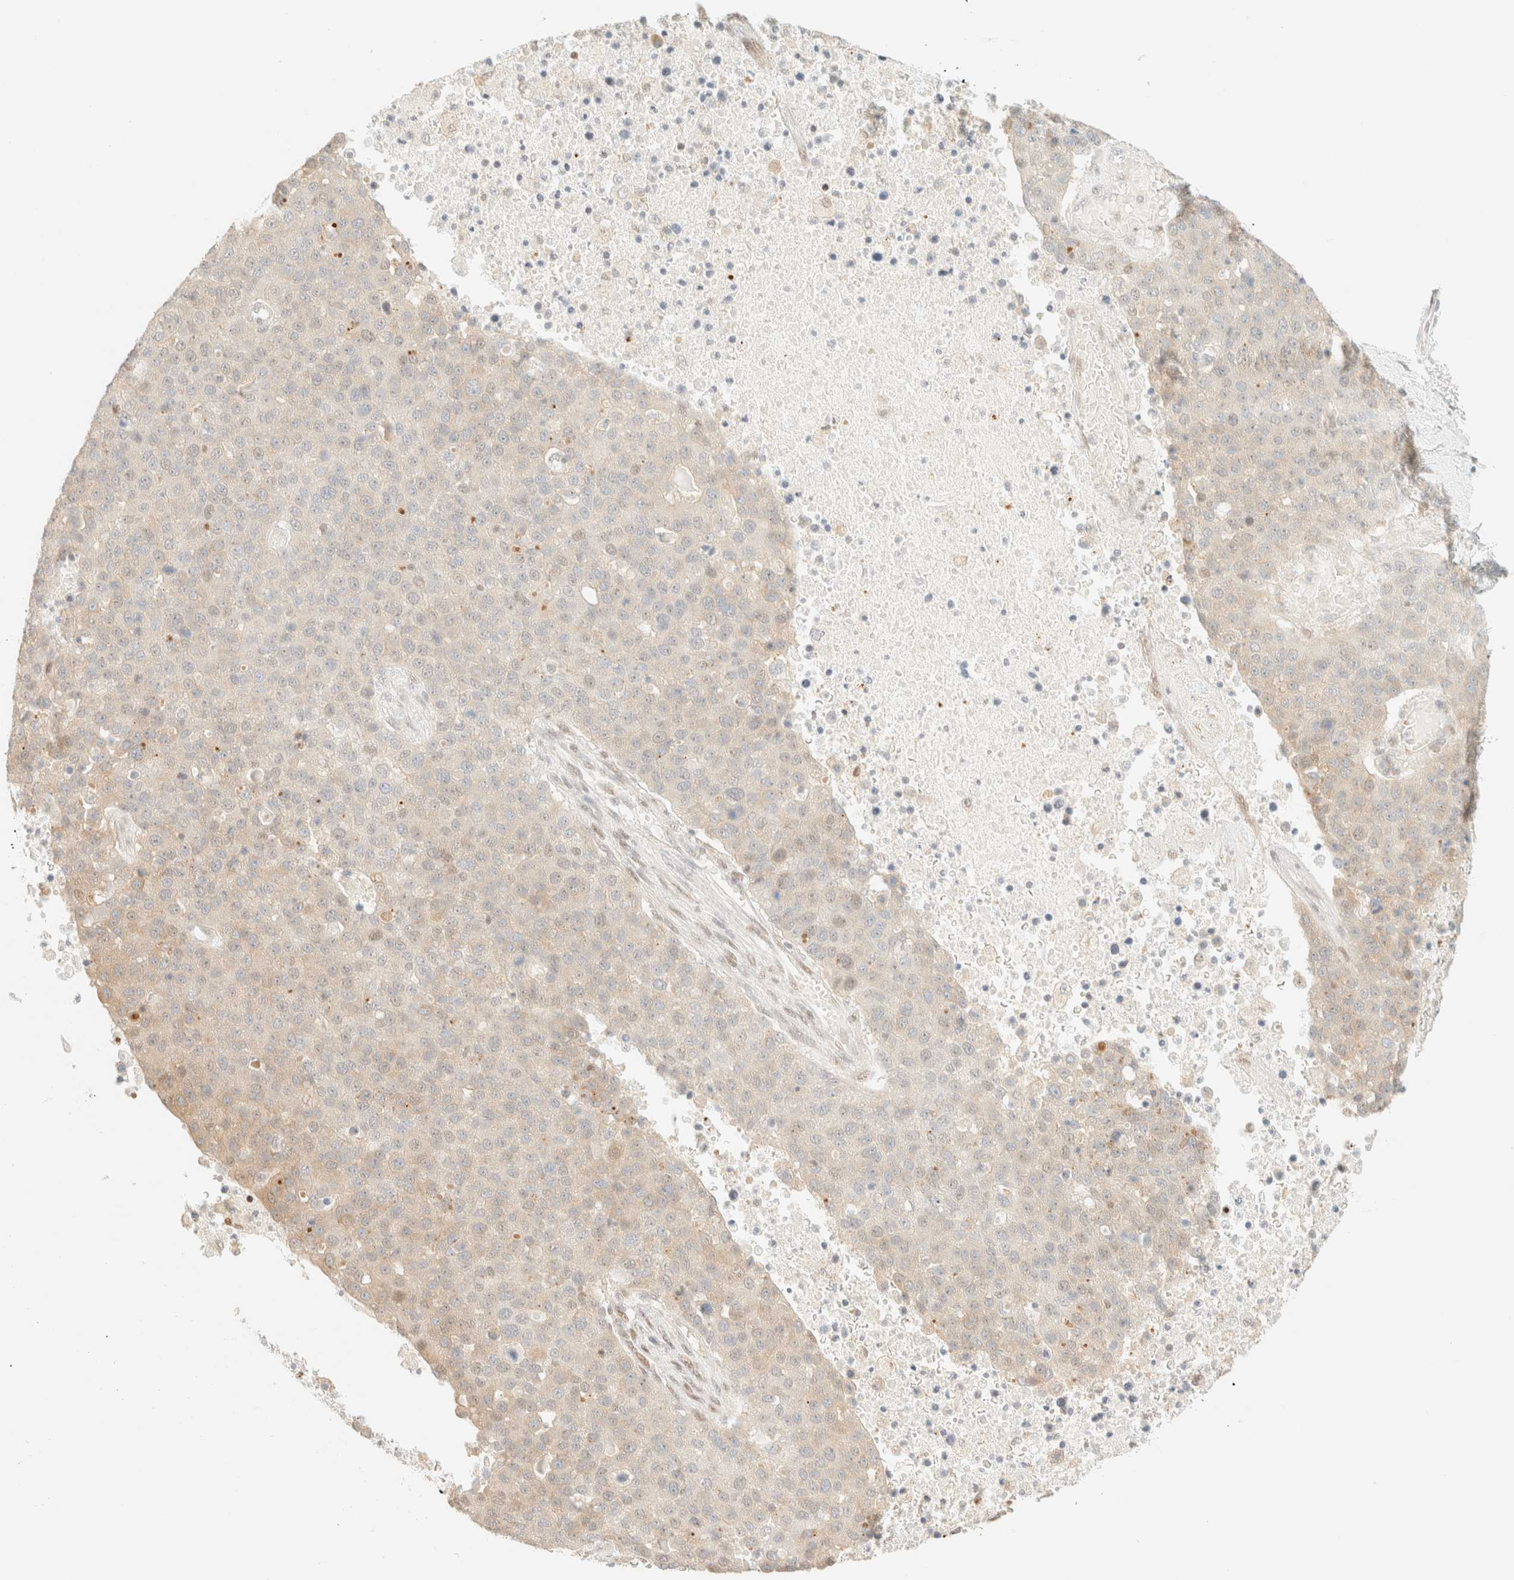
{"staining": {"intensity": "weak", "quantity": "<25%", "location": "cytoplasmic/membranous"}, "tissue": "pancreatic cancer", "cell_type": "Tumor cells", "image_type": "cancer", "snomed": [{"axis": "morphology", "description": "Adenocarcinoma, NOS"}, {"axis": "topography", "description": "Pancreas"}], "caption": "Immunohistochemistry (IHC) micrograph of neoplastic tissue: pancreatic adenocarcinoma stained with DAB shows no significant protein positivity in tumor cells.", "gene": "TSR1", "patient": {"sex": "female", "age": 61}}